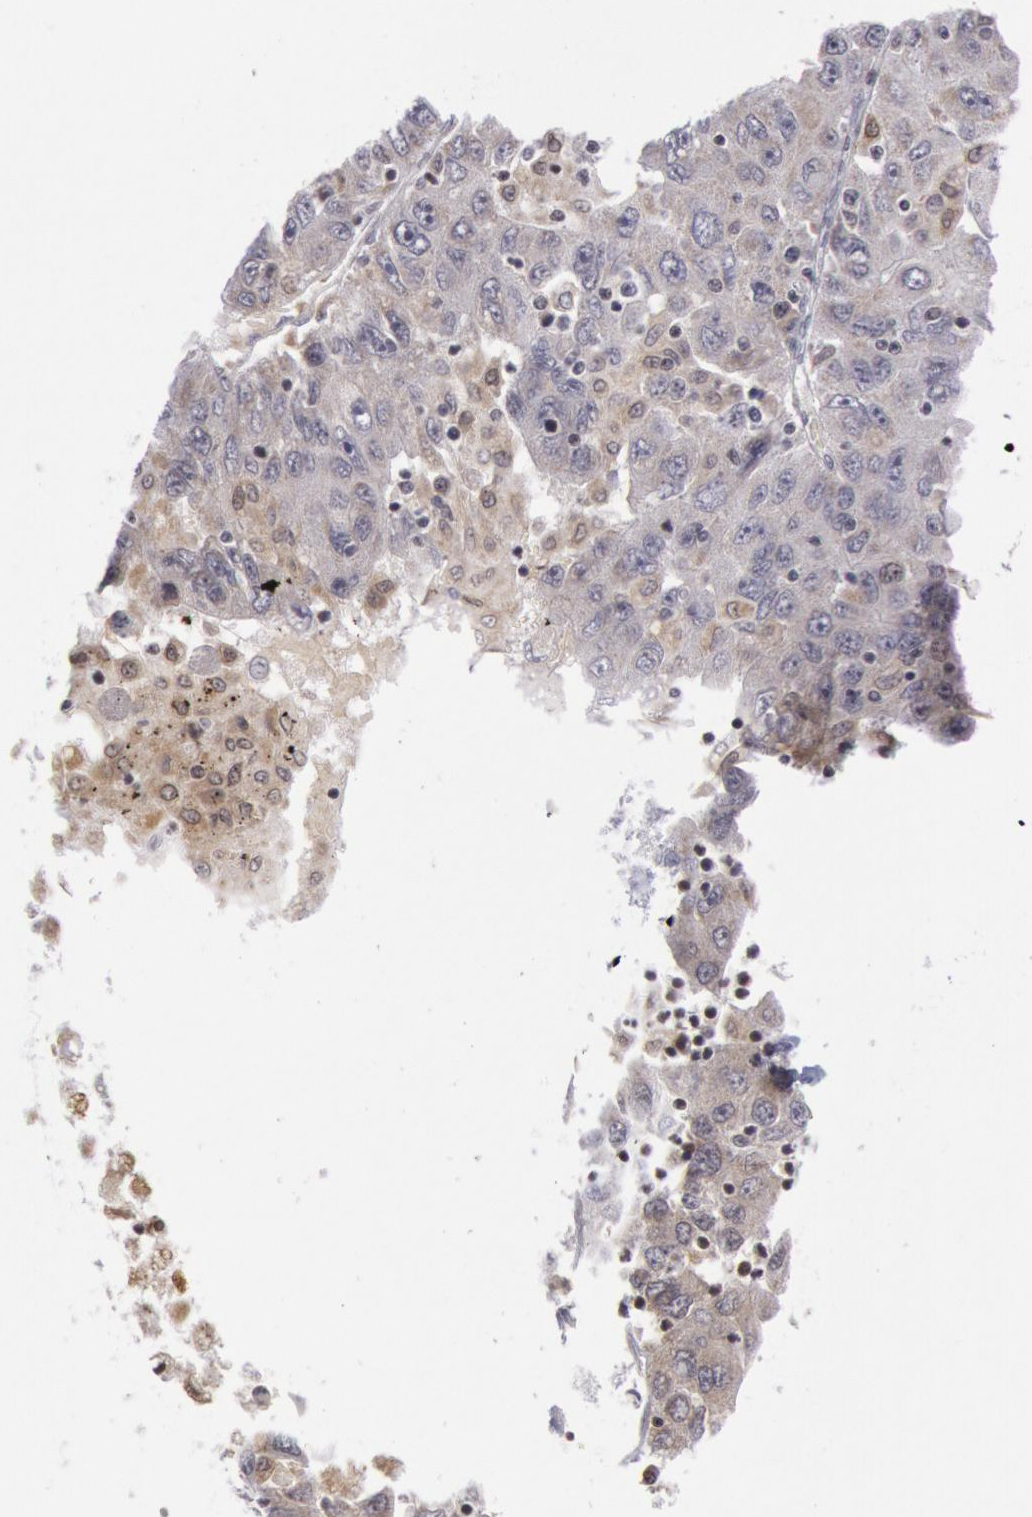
{"staining": {"intensity": "weak", "quantity": "<25%", "location": "cytoplasmic/membranous"}, "tissue": "liver cancer", "cell_type": "Tumor cells", "image_type": "cancer", "snomed": [{"axis": "morphology", "description": "Carcinoma, Hepatocellular, NOS"}, {"axis": "topography", "description": "Liver"}], "caption": "Liver hepatocellular carcinoma was stained to show a protein in brown. There is no significant positivity in tumor cells.", "gene": "PTGS2", "patient": {"sex": "male", "age": 49}}